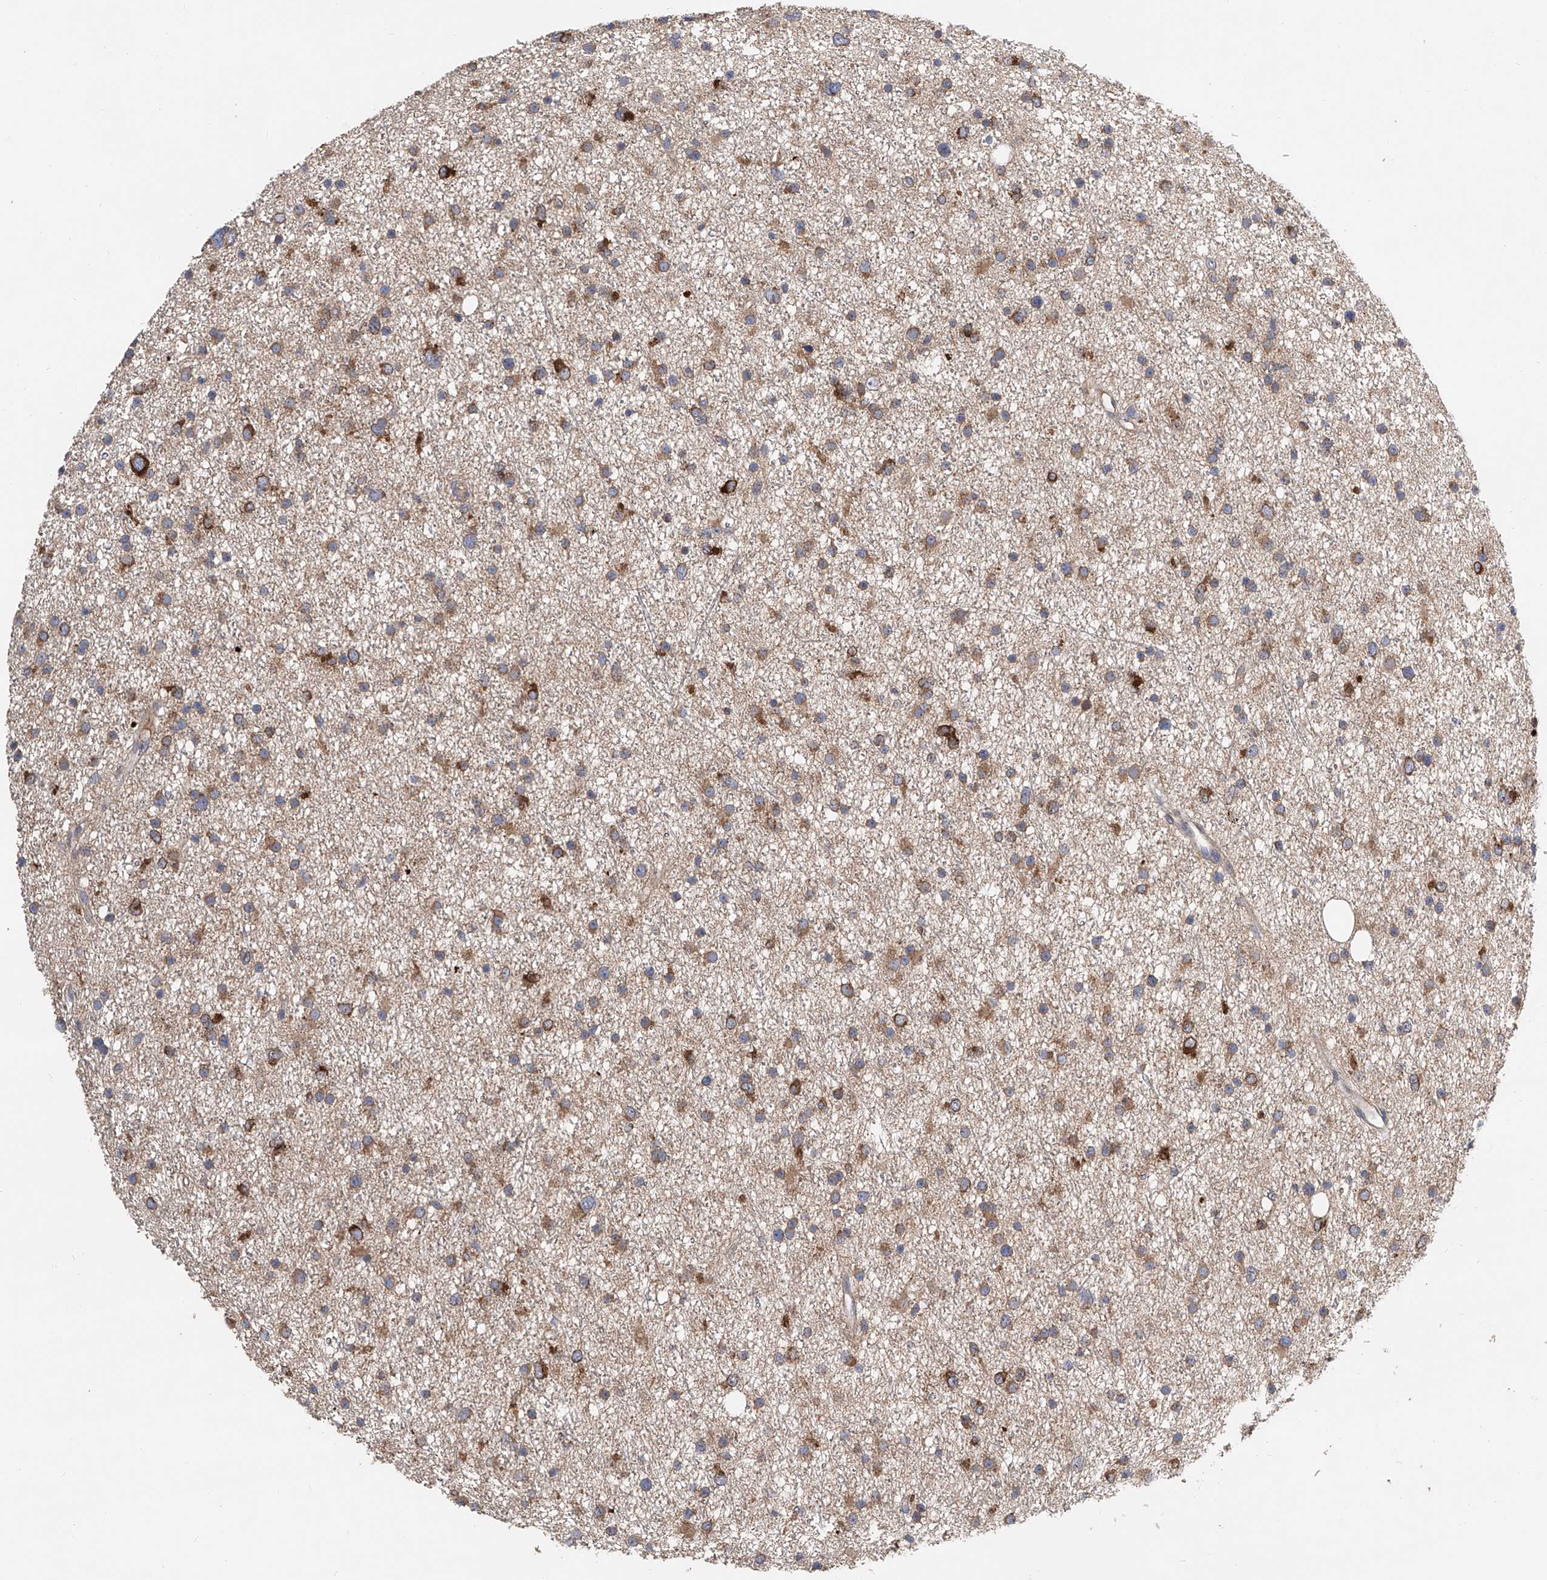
{"staining": {"intensity": "moderate", "quantity": ">75%", "location": "cytoplasmic/membranous"}, "tissue": "glioma", "cell_type": "Tumor cells", "image_type": "cancer", "snomed": [{"axis": "morphology", "description": "Glioma, malignant, Low grade"}, {"axis": "topography", "description": "Cerebral cortex"}], "caption": "Immunohistochemistry image of human glioma stained for a protein (brown), which shows medium levels of moderate cytoplasmic/membranous expression in about >75% of tumor cells.", "gene": "PTK2", "patient": {"sex": "female", "age": 39}}